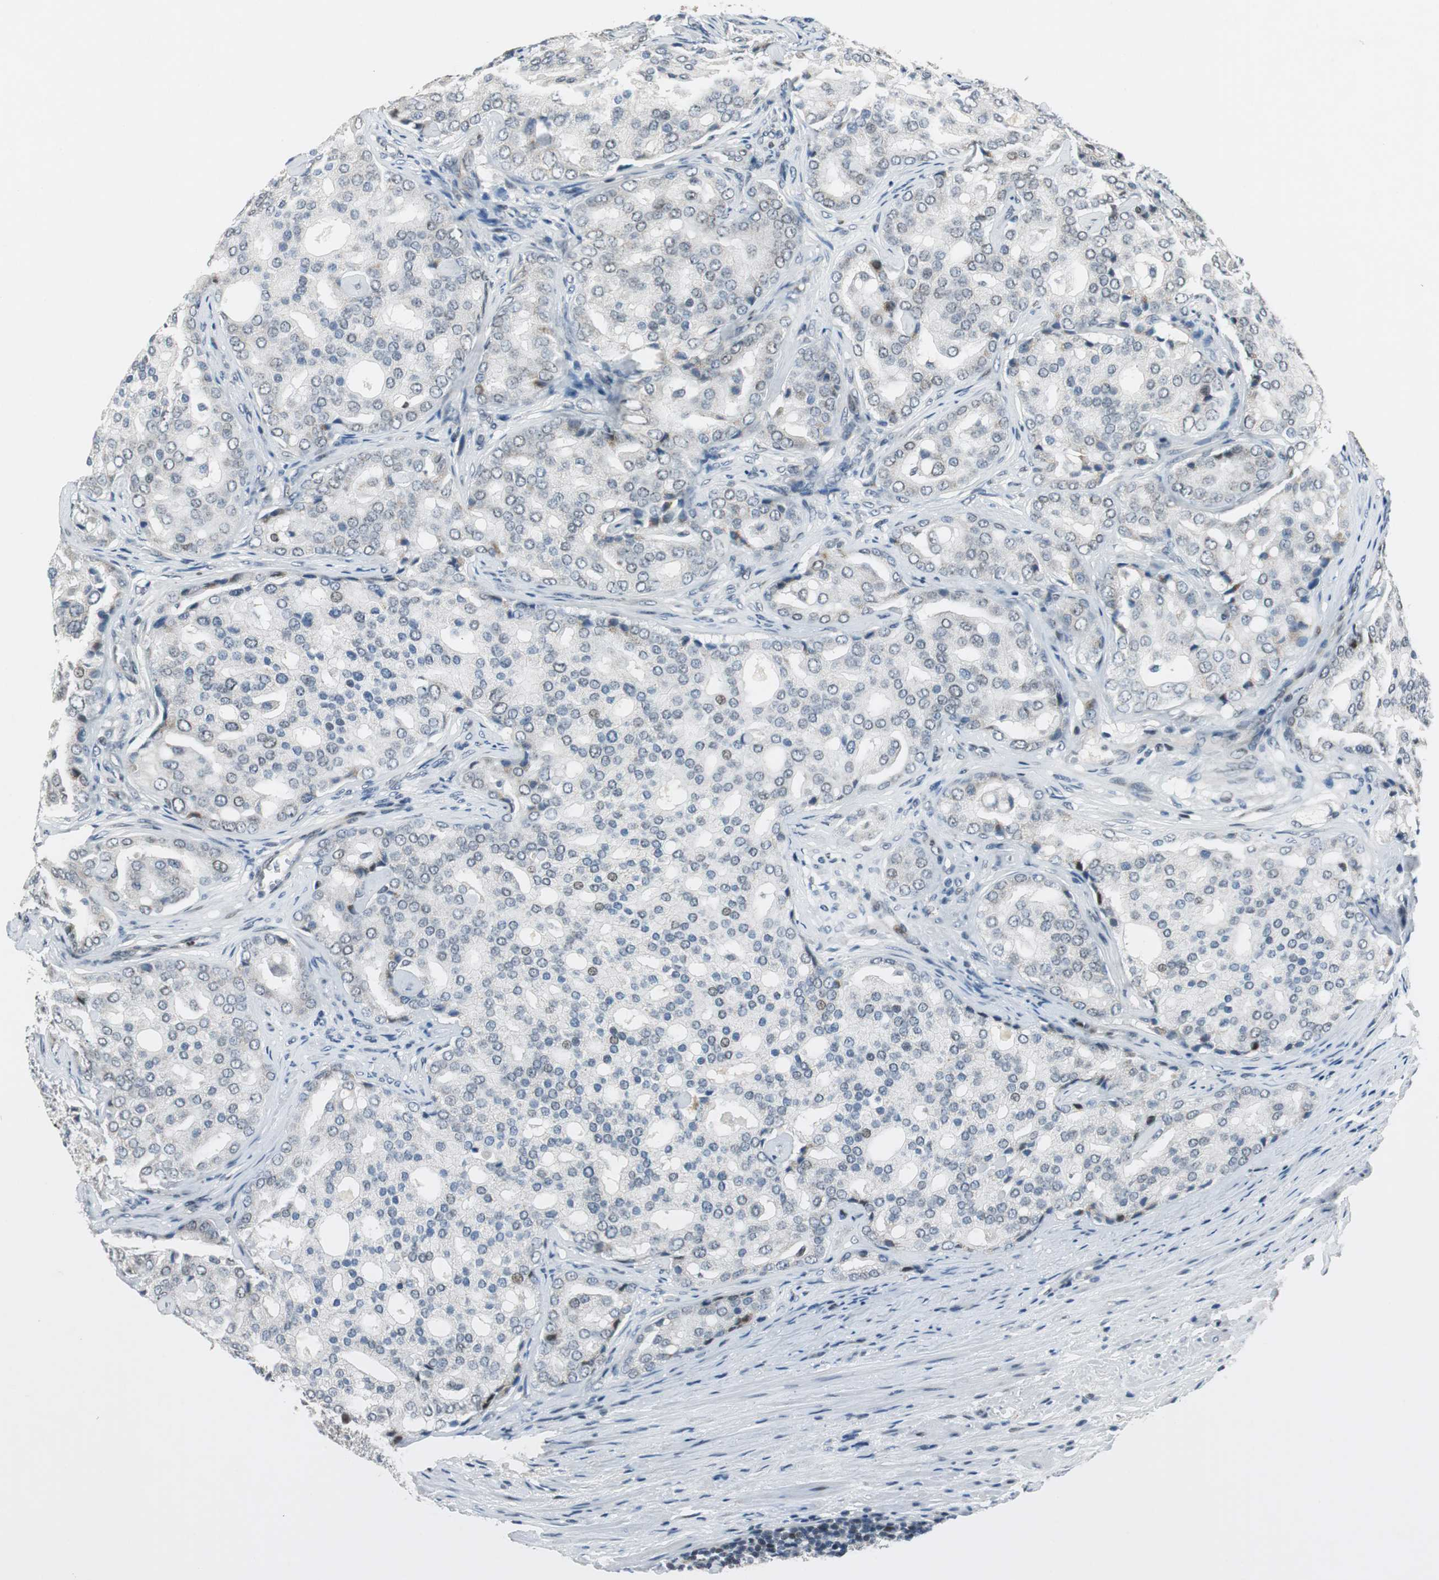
{"staining": {"intensity": "negative", "quantity": "none", "location": "none"}, "tissue": "prostate cancer", "cell_type": "Tumor cells", "image_type": "cancer", "snomed": [{"axis": "morphology", "description": "Adenocarcinoma, High grade"}, {"axis": "topography", "description": "Prostate"}], "caption": "Immunohistochemistry image of neoplastic tissue: human prostate adenocarcinoma (high-grade) stained with DAB shows no significant protein expression in tumor cells.", "gene": "AJUBA", "patient": {"sex": "male", "age": 64}}